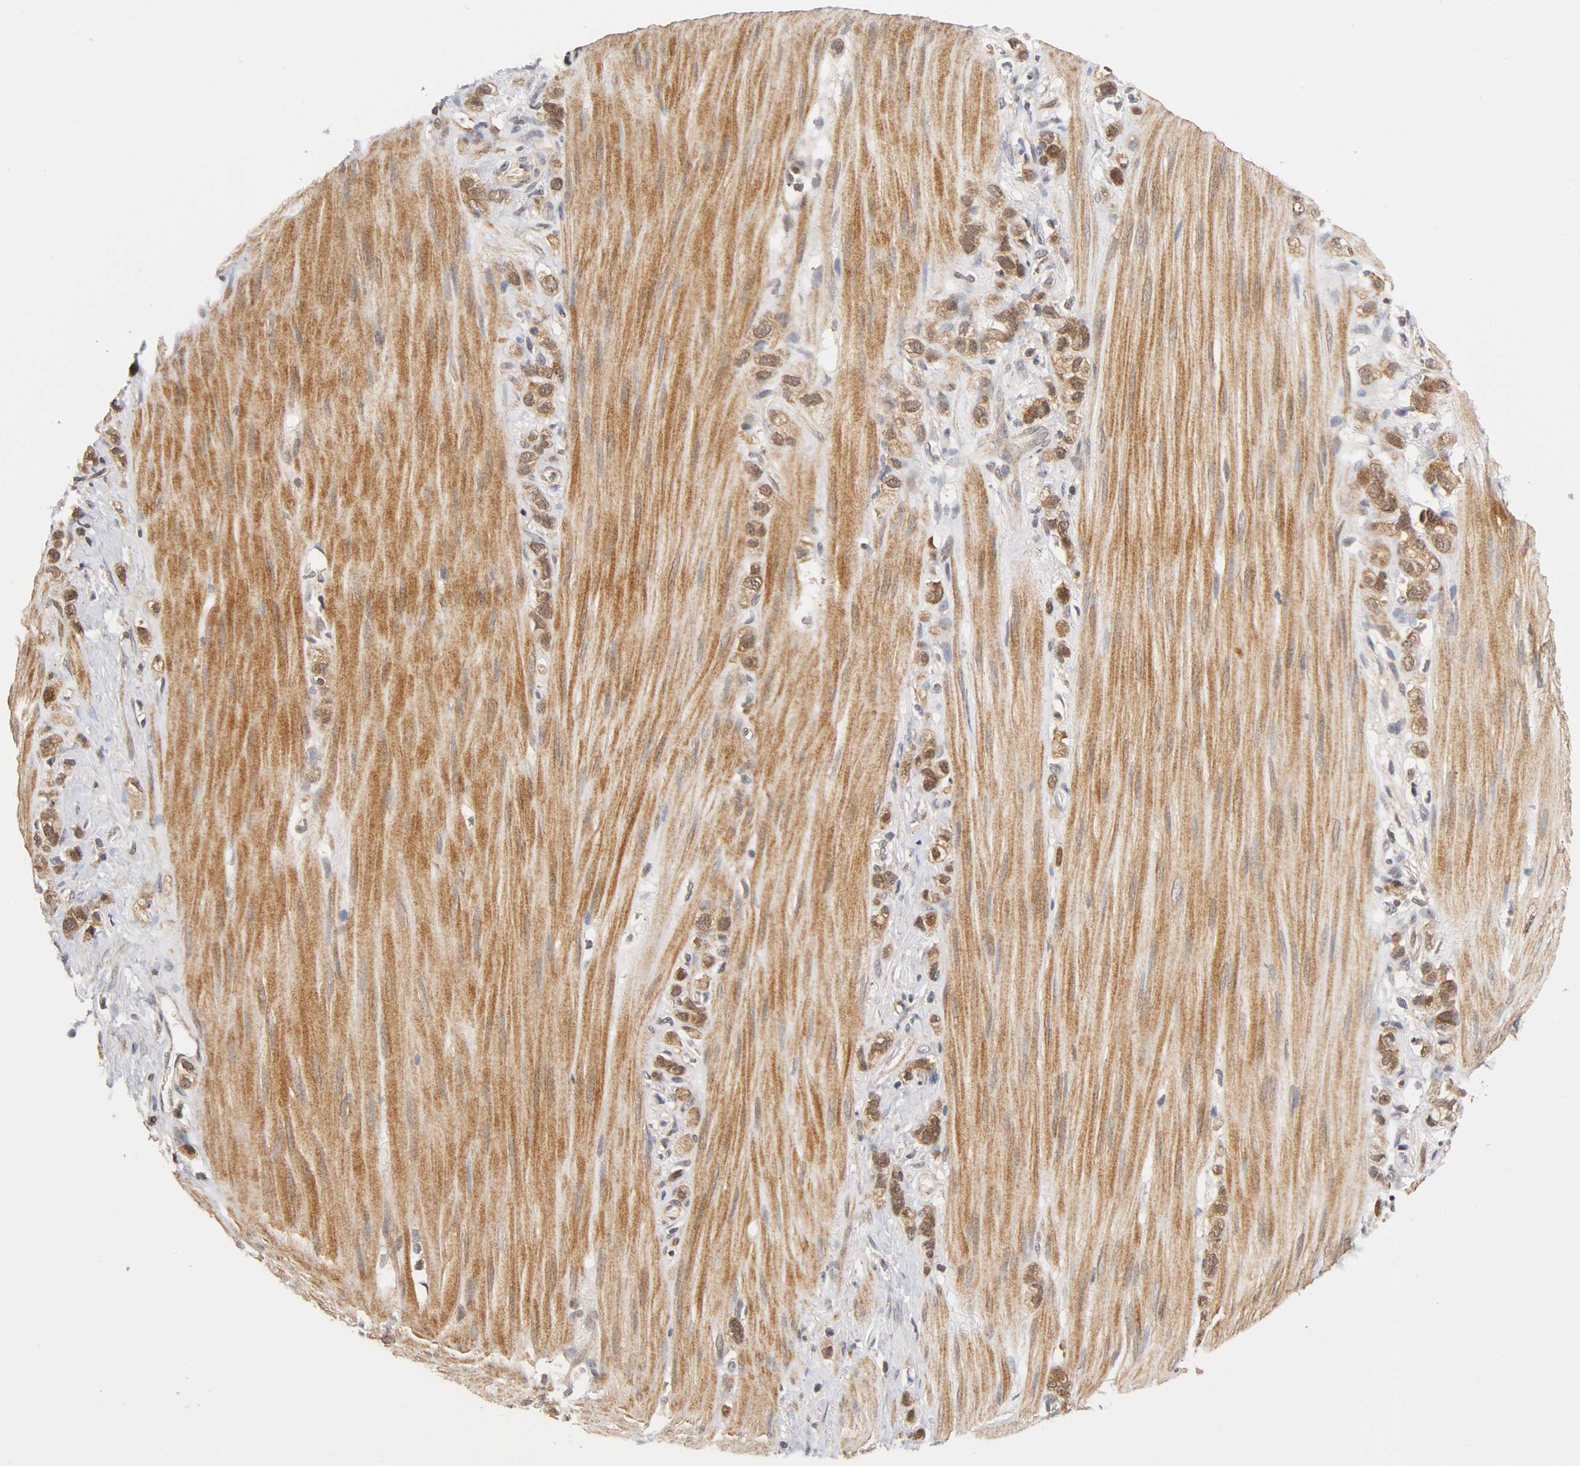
{"staining": {"intensity": "moderate", "quantity": ">75%", "location": "cytoplasmic/membranous,nuclear"}, "tissue": "stomach cancer", "cell_type": "Tumor cells", "image_type": "cancer", "snomed": [{"axis": "morphology", "description": "Normal tissue, NOS"}, {"axis": "morphology", "description": "Adenocarcinoma, NOS"}, {"axis": "morphology", "description": "Adenocarcinoma, High grade"}, {"axis": "topography", "description": "Stomach, upper"}, {"axis": "topography", "description": "Stomach"}], "caption": "Immunohistochemistry (IHC) of human stomach adenocarcinoma shows medium levels of moderate cytoplasmic/membranous and nuclear positivity in about >75% of tumor cells.", "gene": "UBE2M", "patient": {"sex": "female", "age": 65}}